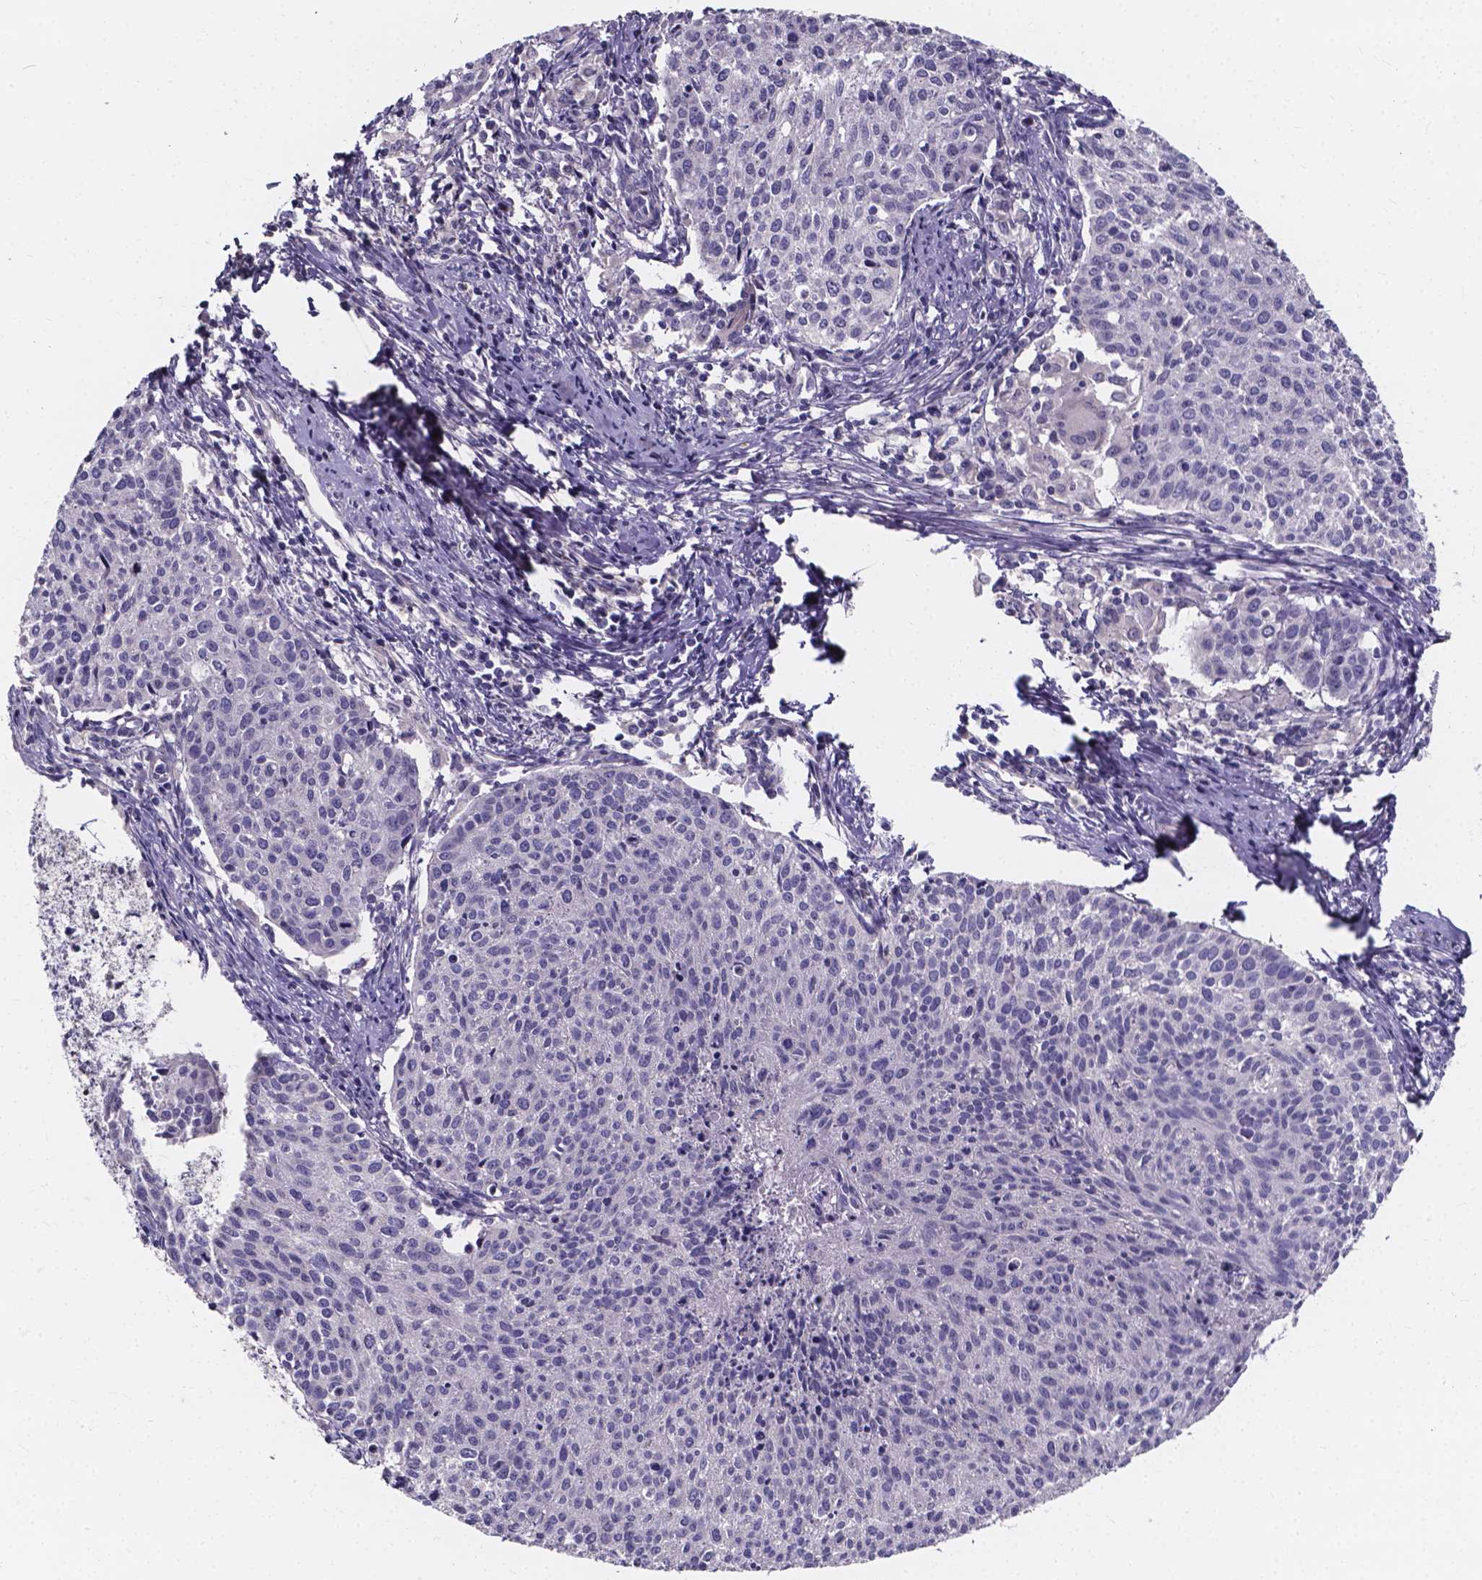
{"staining": {"intensity": "negative", "quantity": "none", "location": "none"}, "tissue": "cervical cancer", "cell_type": "Tumor cells", "image_type": "cancer", "snomed": [{"axis": "morphology", "description": "Squamous cell carcinoma, NOS"}, {"axis": "topography", "description": "Cervix"}], "caption": "This is a image of IHC staining of cervical squamous cell carcinoma, which shows no staining in tumor cells. (DAB (3,3'-diaminobenzidine) immunohistochemistry with hematoxylin counter stain).", "gene": "SPOCD1", "patient": {"sex": "female", "age": 38}}